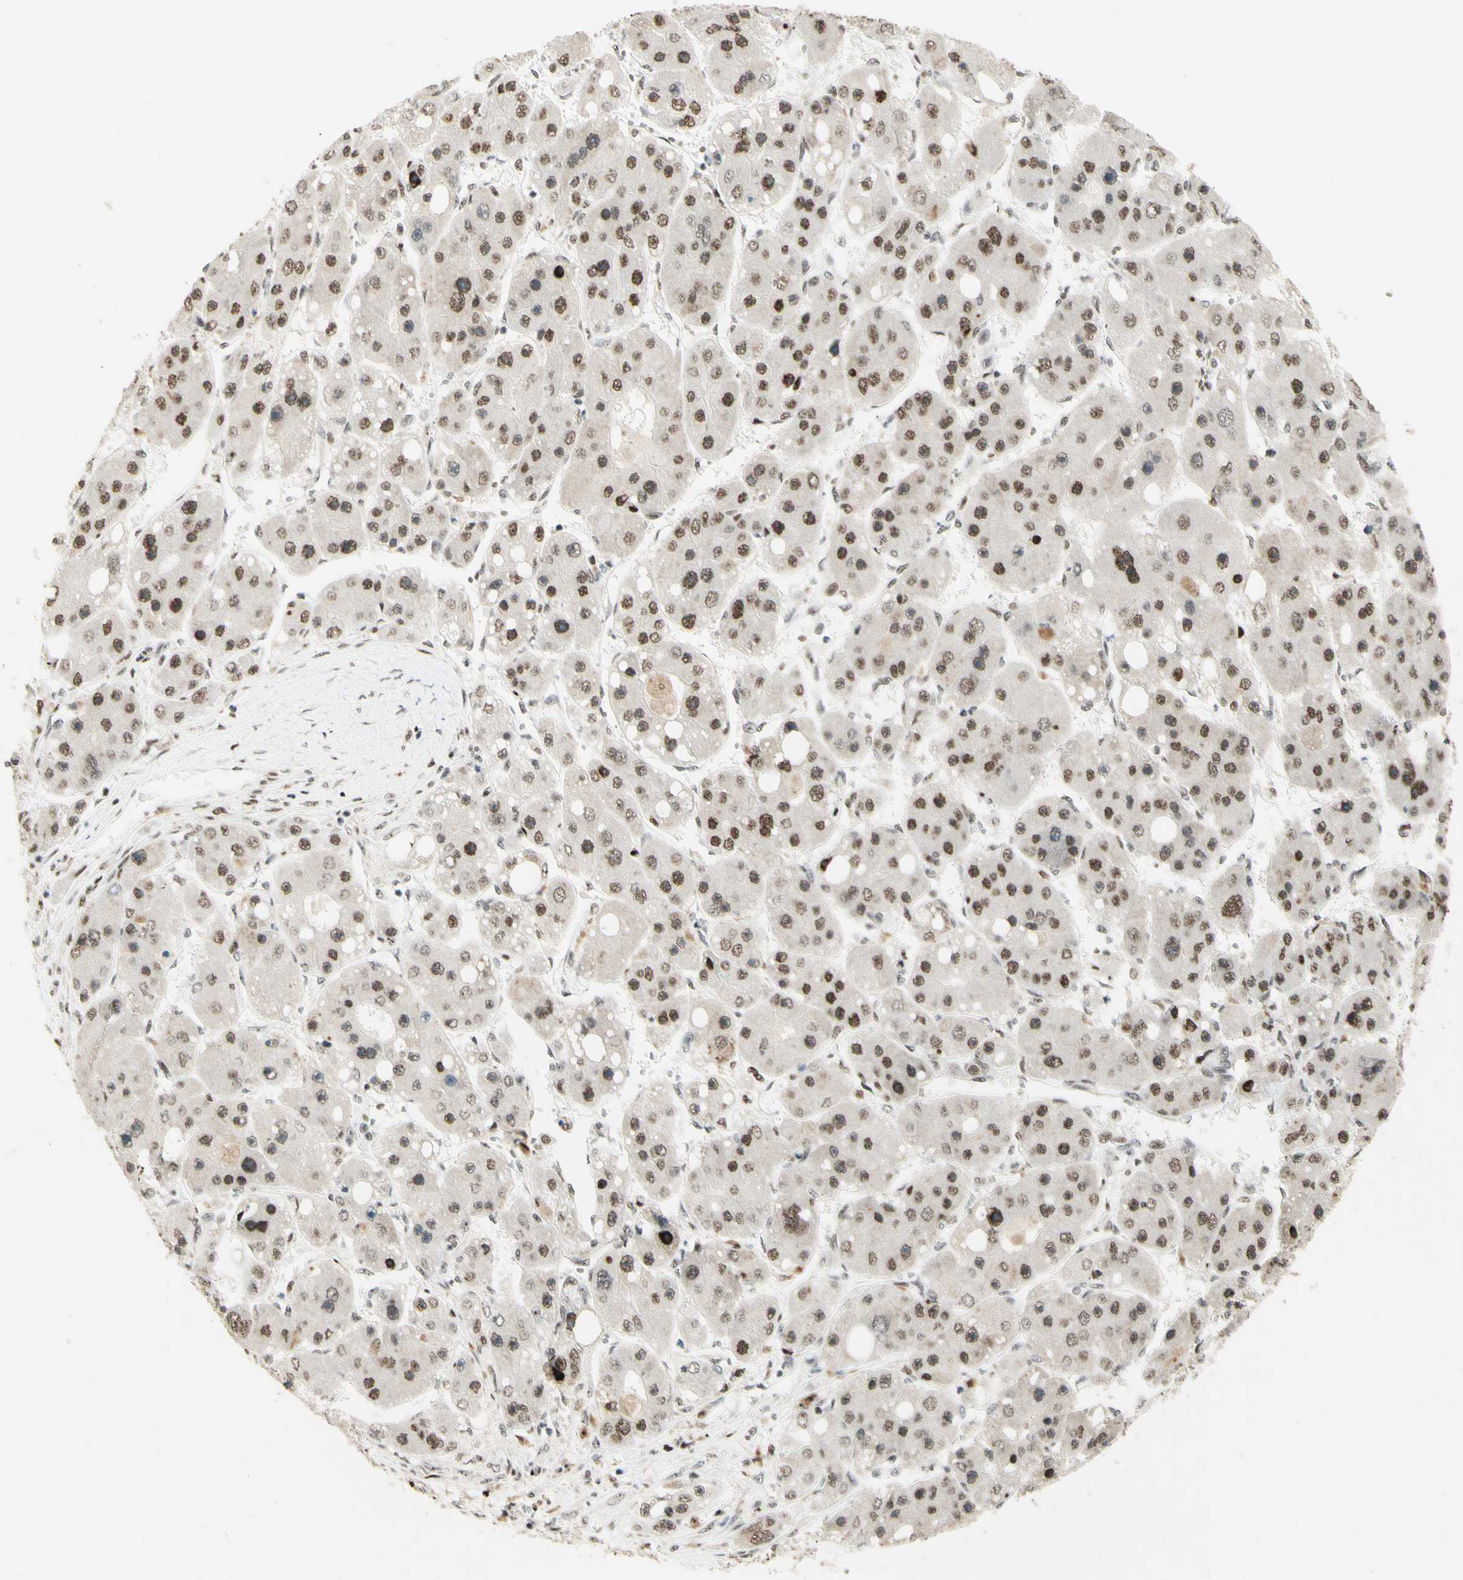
{"staining": {"intensity": "strong", "quantity": ">75%", "location": "nuclear"}, "tissue": "liver cancer", "cell_type": "Tumor cells", "image_type": "cancer", "snomed": [{"axis": "morphology", "description": "Carcinoma, Hepatocellular, NOS"}, {"axis": "topography", "description": "Liver"}], "caption": "Human hepatocellular carcinoma (liver) stained for a protein (brown) reveals strong nuclear positive positivity in approximately >75% of tumor cells.", "gene": "DHX9", "patient": {"sex": "female", "age": 61}}